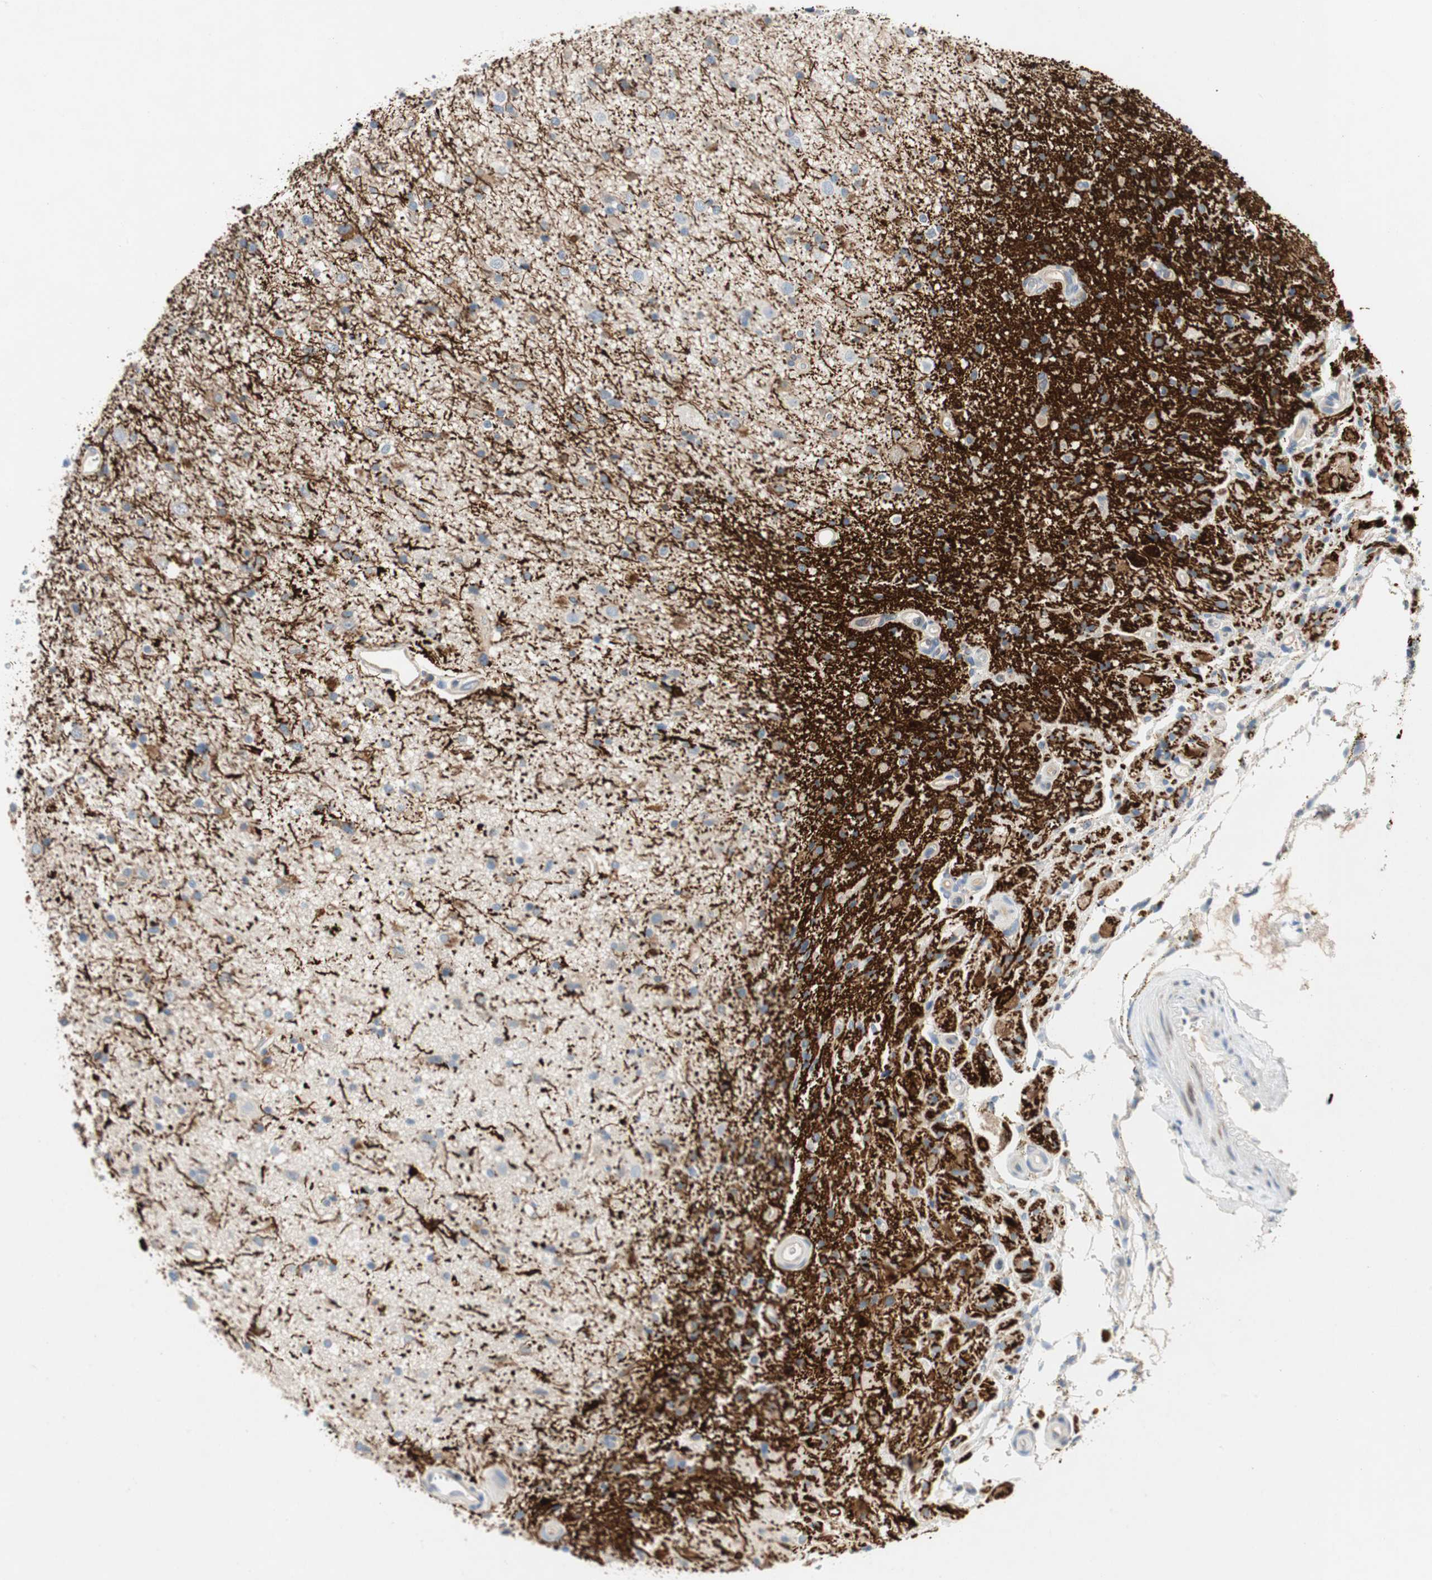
{"staining": {"intensity": "weak", "quantity": "<25%", "location": "cytoplasmic/membranous"}, "tissue": "glioma", "cell_type": "Tumor cells", "image_type": "cancer", "snomed": [{"axis": "morphology", "description": "Glioma, malignant, High grade"}, {"axis": "topography", "description": "Brain"}], "caption": "Tumor cells show no significant expression in glioma.", "gene": "RELB", "patient": {"sex": "male", "age": 33}}